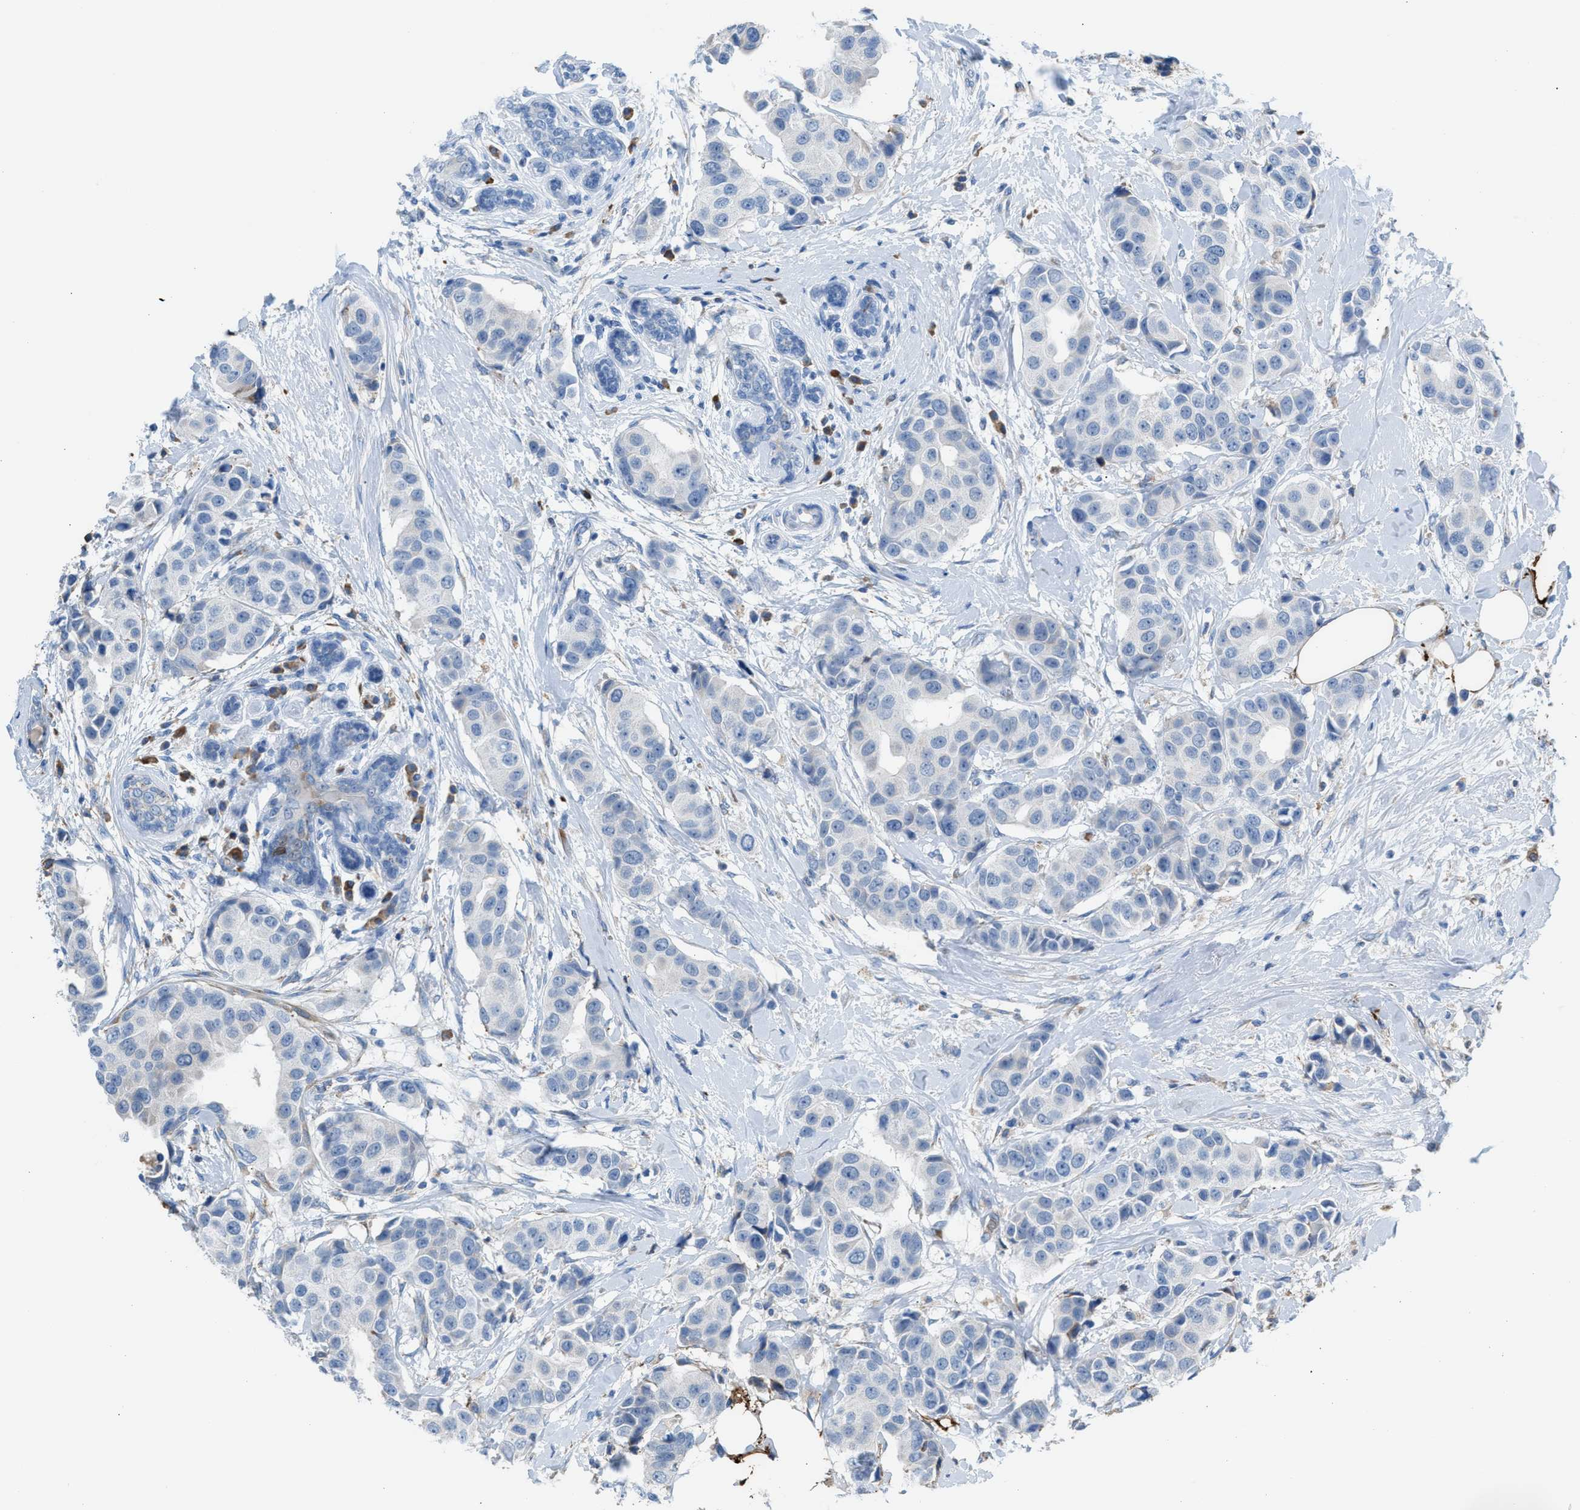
{"staining": {"intensity": "negative", "quantity": "none", "location": "none"}, "tissue": "breast cancer", "cell_type": "Tumor cells", "image_type": "cancer", "snomed": [{"axis": "morphology", "description": "Normal tissue, NOS"}, {"axis": "morphology", "description": "Duct carcinoma"}, {"axis": "topography", "description": "Breast"}], "caption": "The histopathology image displays no staining of tumor cells in breast cancer (invasive ductal carcinoma). (DAB IHC, high magnification).", "gene": "CA3", "patient": {"sex": "female", "age": 39}}